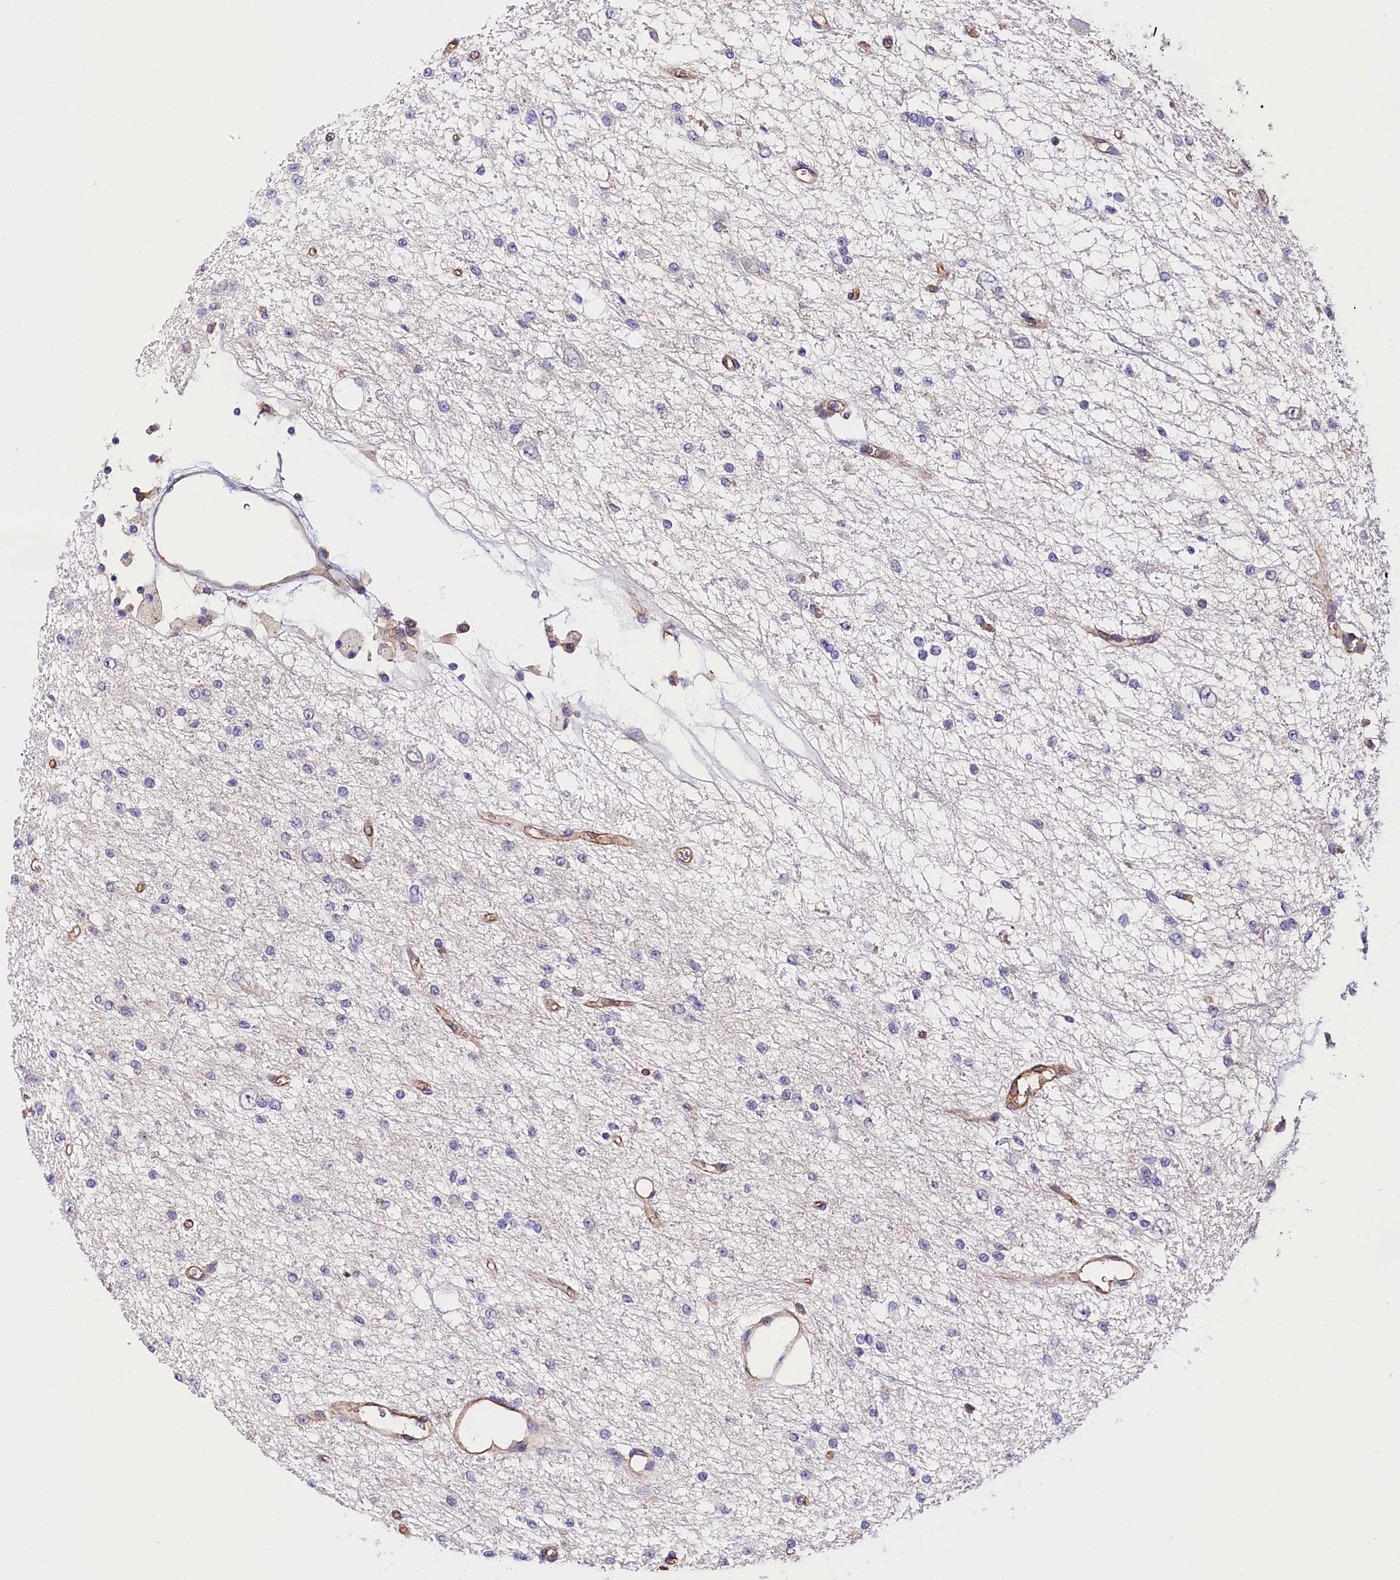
{"staining": {"intensity": "negative", "quantity": "none", "location": "none"}, "tissue": "glioma", "cell_type": "Tumor cells", "image_type": "cancer", "snomed": [{"axis": "morphology", "description": "Glioma, malignant, Low grade"}, {"axis": "topography", "description": "Brain"}], "caption": "Tumor cells show no significant positivity in glioma.", "gene": "OAS3", "patient": {"sex": "male", "age": 38}}